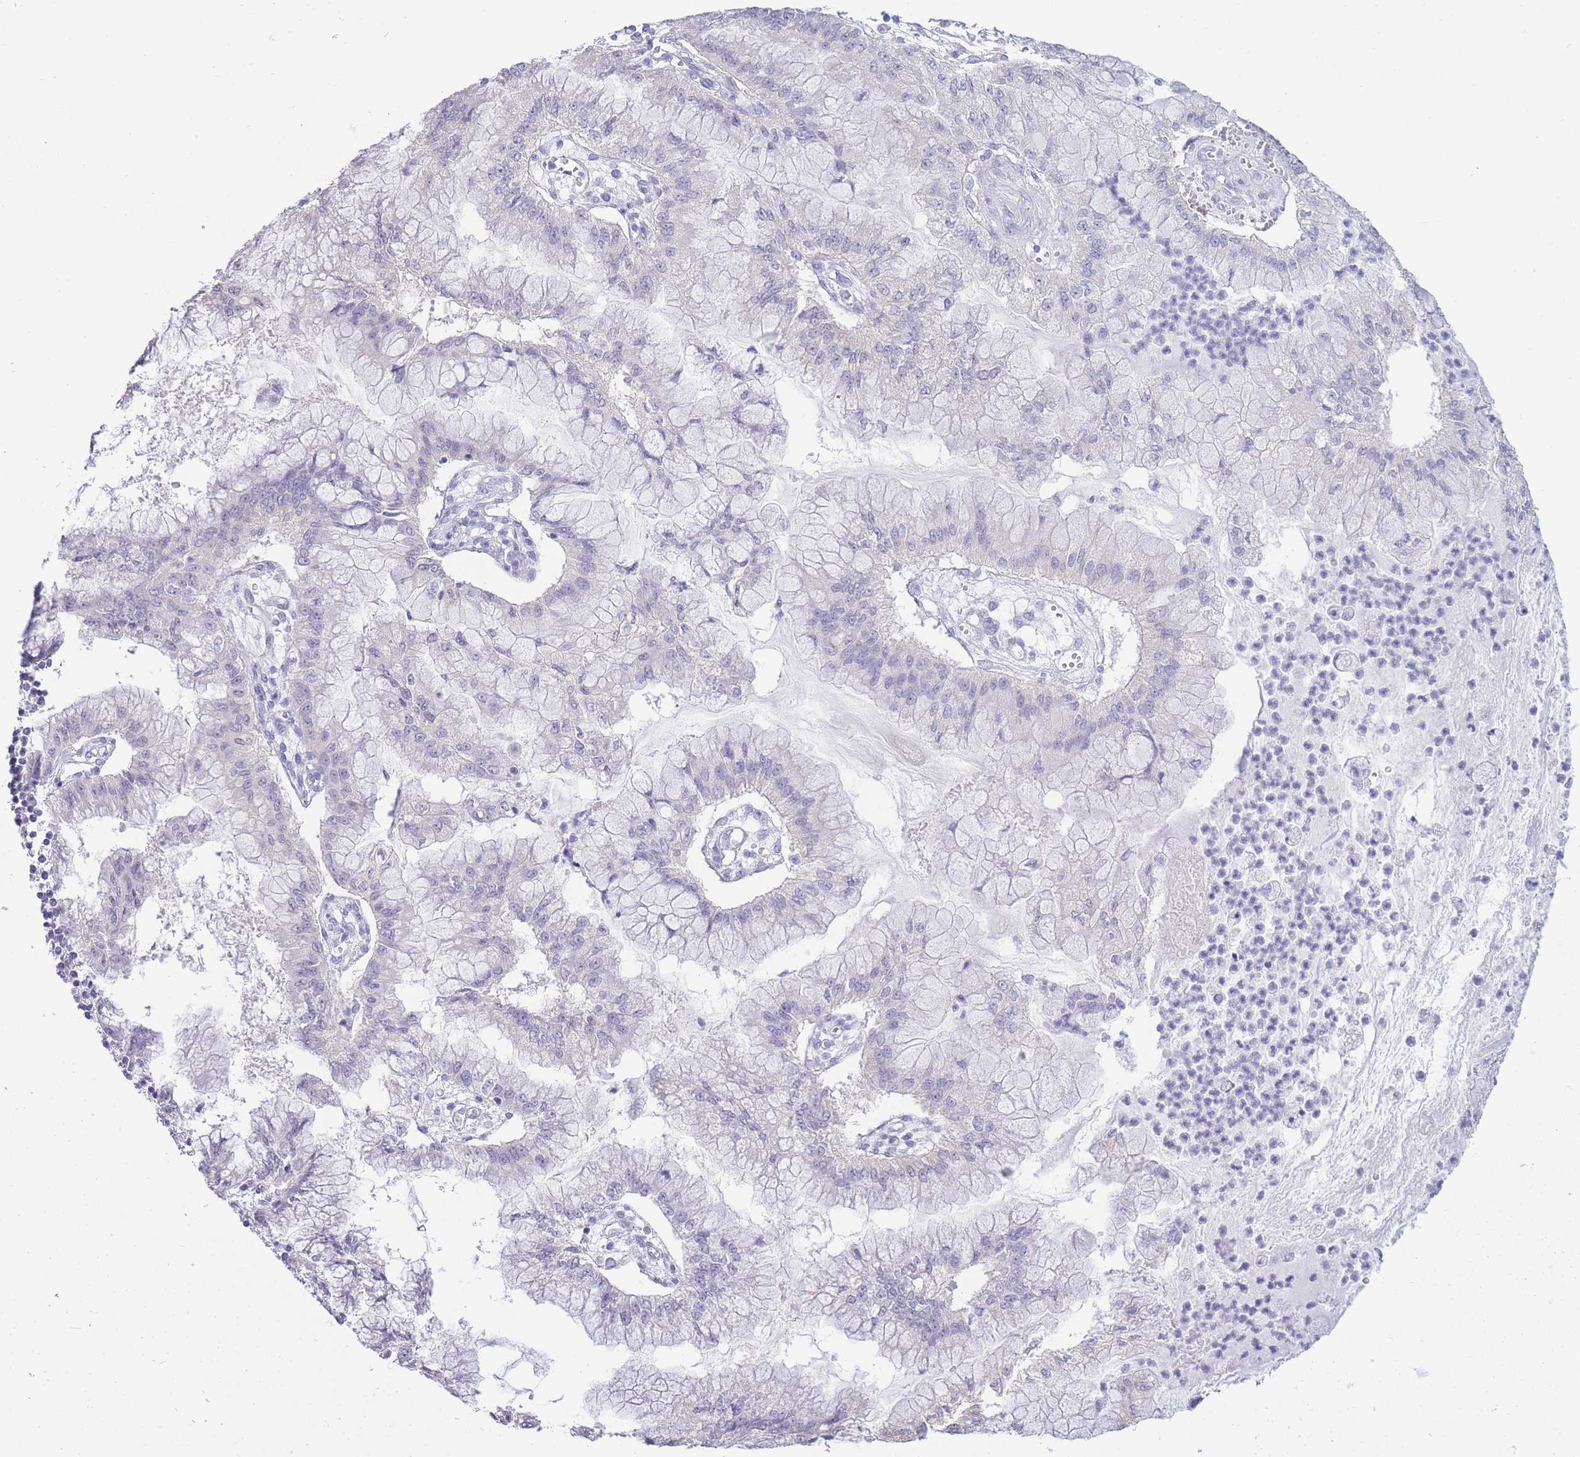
{"staining": {"intensity": "negative", "quantity": "none", "location": "none"}, "tissue": "pancreatic cancer", "cell_type": "Tumor cells", "image_type": "cancer", "snomed": [{"axis": "morphology", "description": "Adenocarcinoma, NOS"}, {"axis": "topography", "description": "Pancreas"}], "caption": "Tumor cells show no significant positivity in pancreatic adenocarcinoma.", "gene": "CD37", "patient": {"sex": "male", "age": 73}}